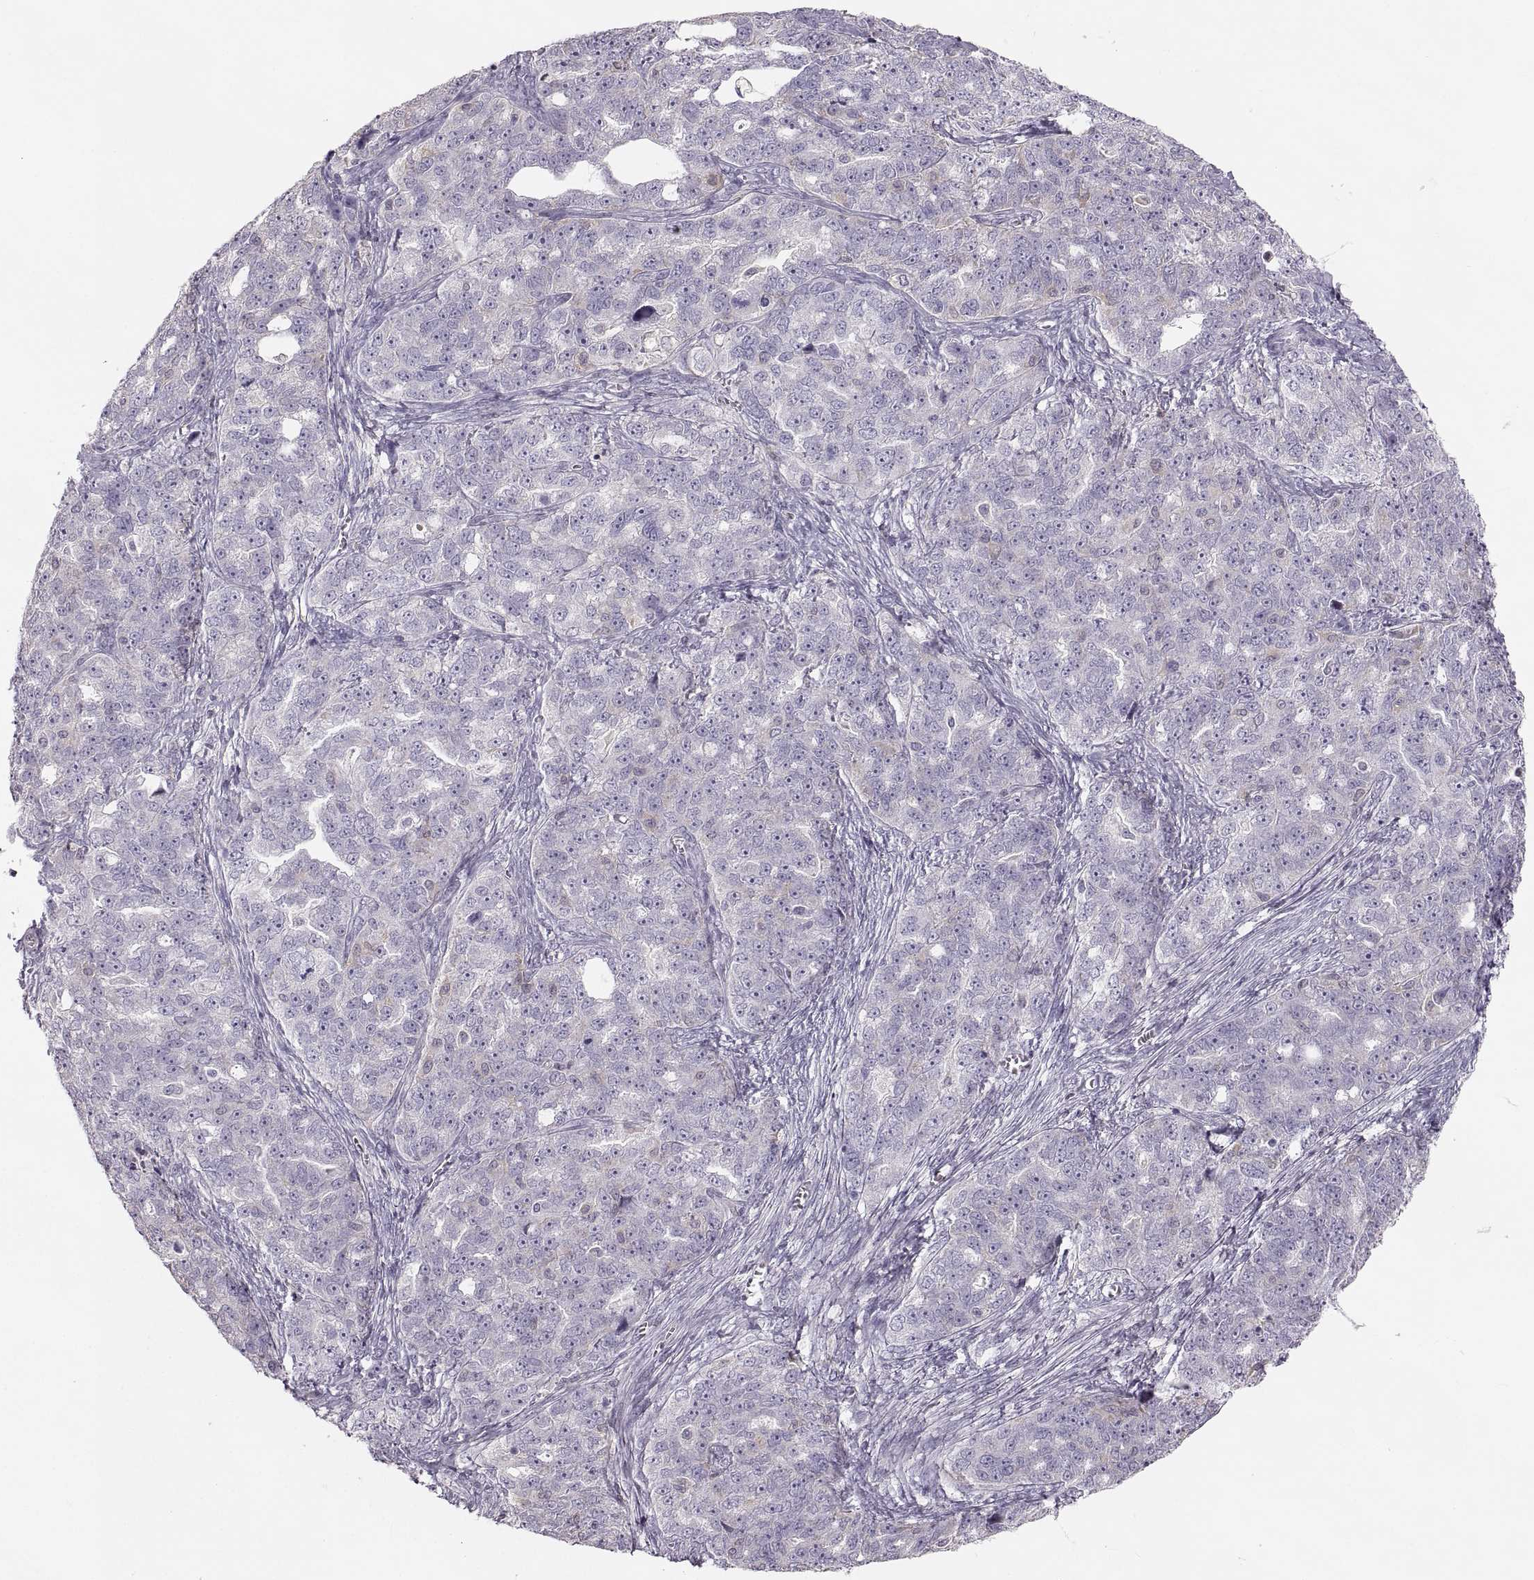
{"staining": {"intensity": "negative", "quantity": "none", "location": "none"}, "tissue": "ovarian cancer", "cell_type": "Tumor cells", "image_type": "cancer", "snomed": [{"axis": "morphology", "description": "Cystadenocarcinoma, serous, NOS"}, {"axis": "topography", "description": "Ovary"}], "caption": "This histopathology image is of ovarian cancer stained with immunohistochemistry to label a protein in brown with the nuclei are counter-stained blue. There is no expression in tumor cells.", "gene": "RUNDC3A", "patient": {"sex": "female", "age": 51}}